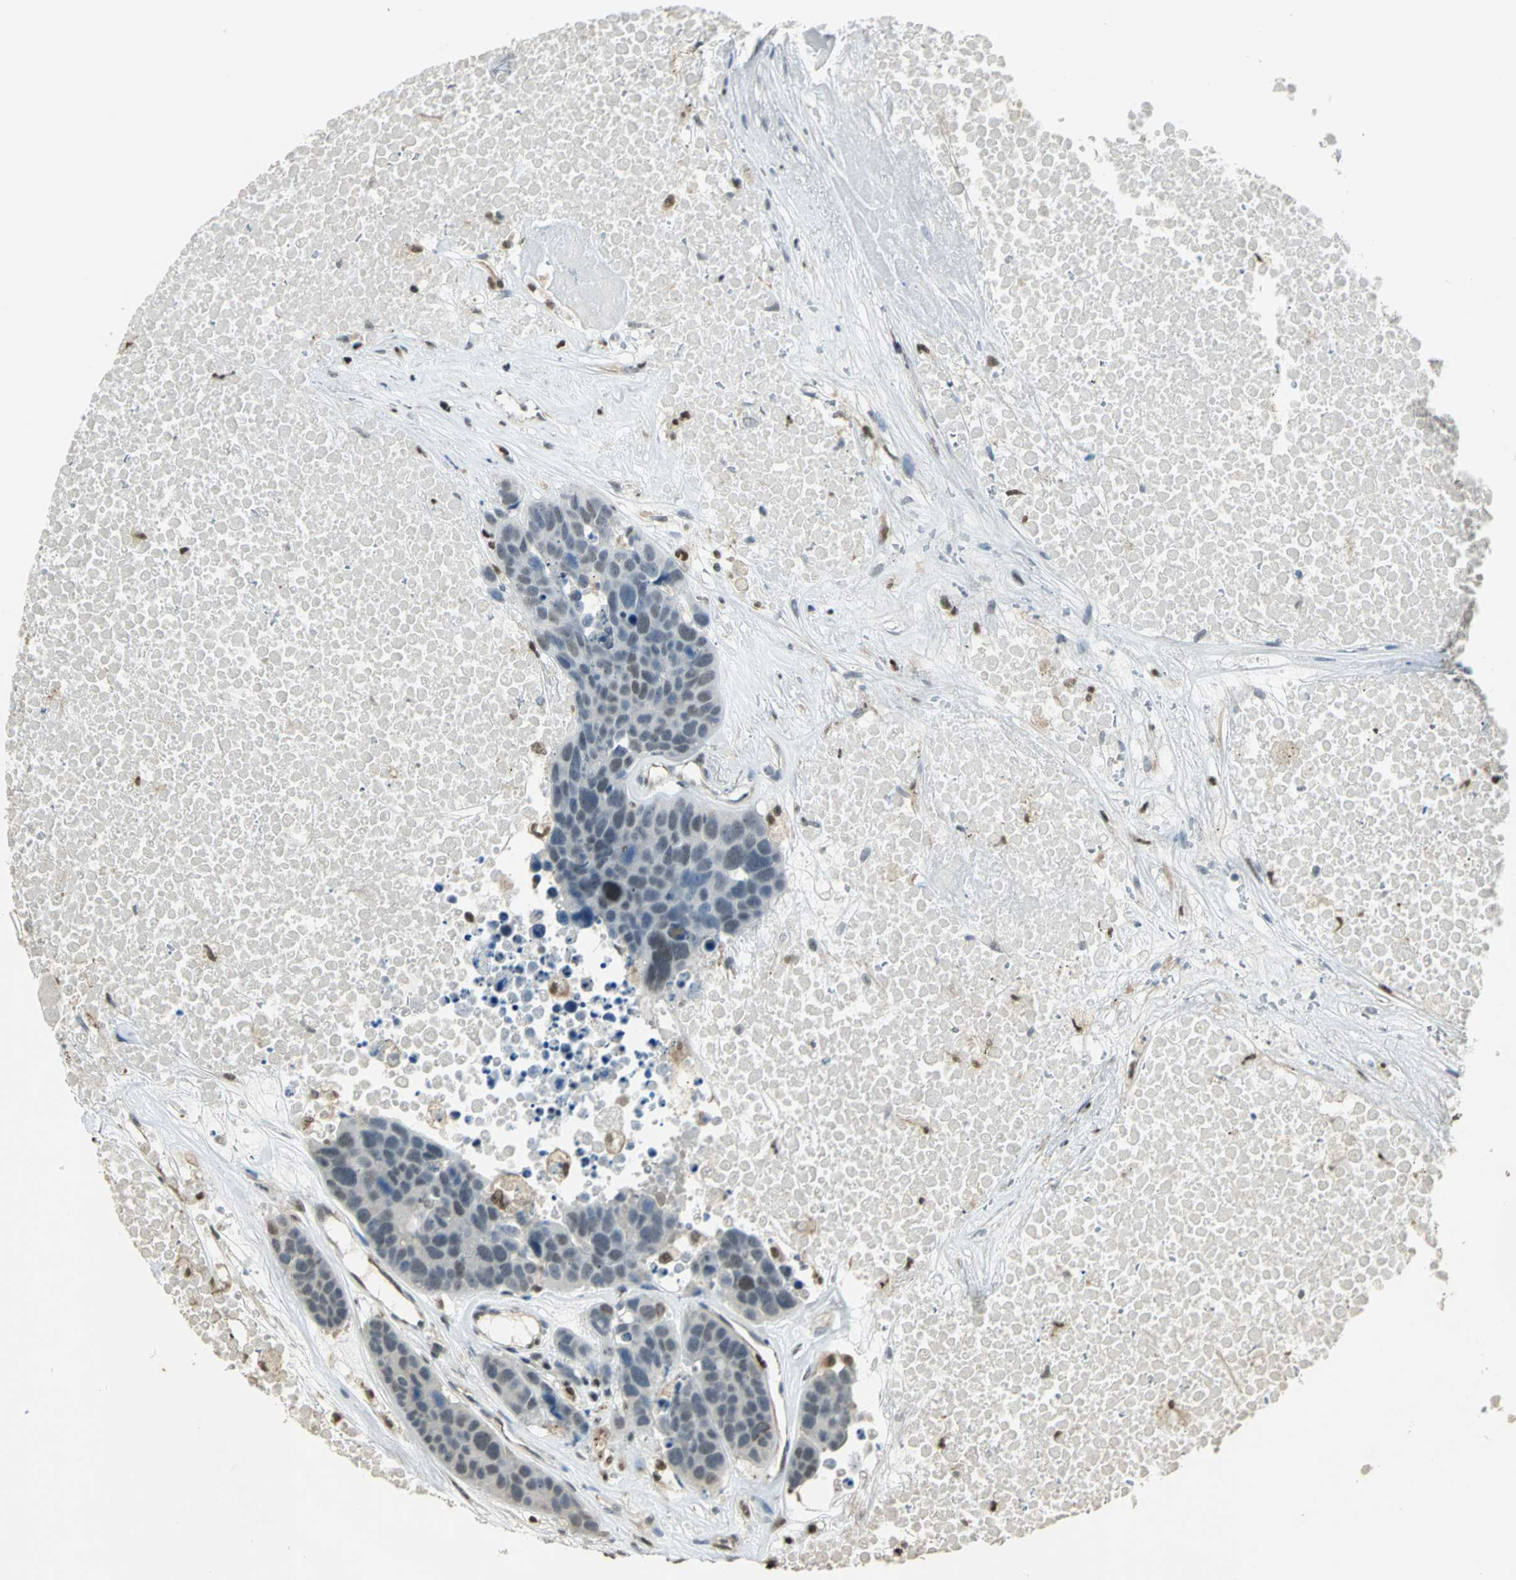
{"staining": {"intensity": "negative", "quantity": "none", "location": "none"}, "tissue": "carcinoid", "cell_type": "Tumor cells", "image_type": "cancer", "snomed": [{"axis": "morphology", "description": "Carcinoid, malignant, NOS"}, {"axis": "topography", "description": "Lung"}], "caption": "Human malignant carcinoid stained for a protein using immunohistochemistry (IHC) exhibits no staining in tumor cells.", "gene": "ELF1", "patient": {"sex": "male", "age": 60}}